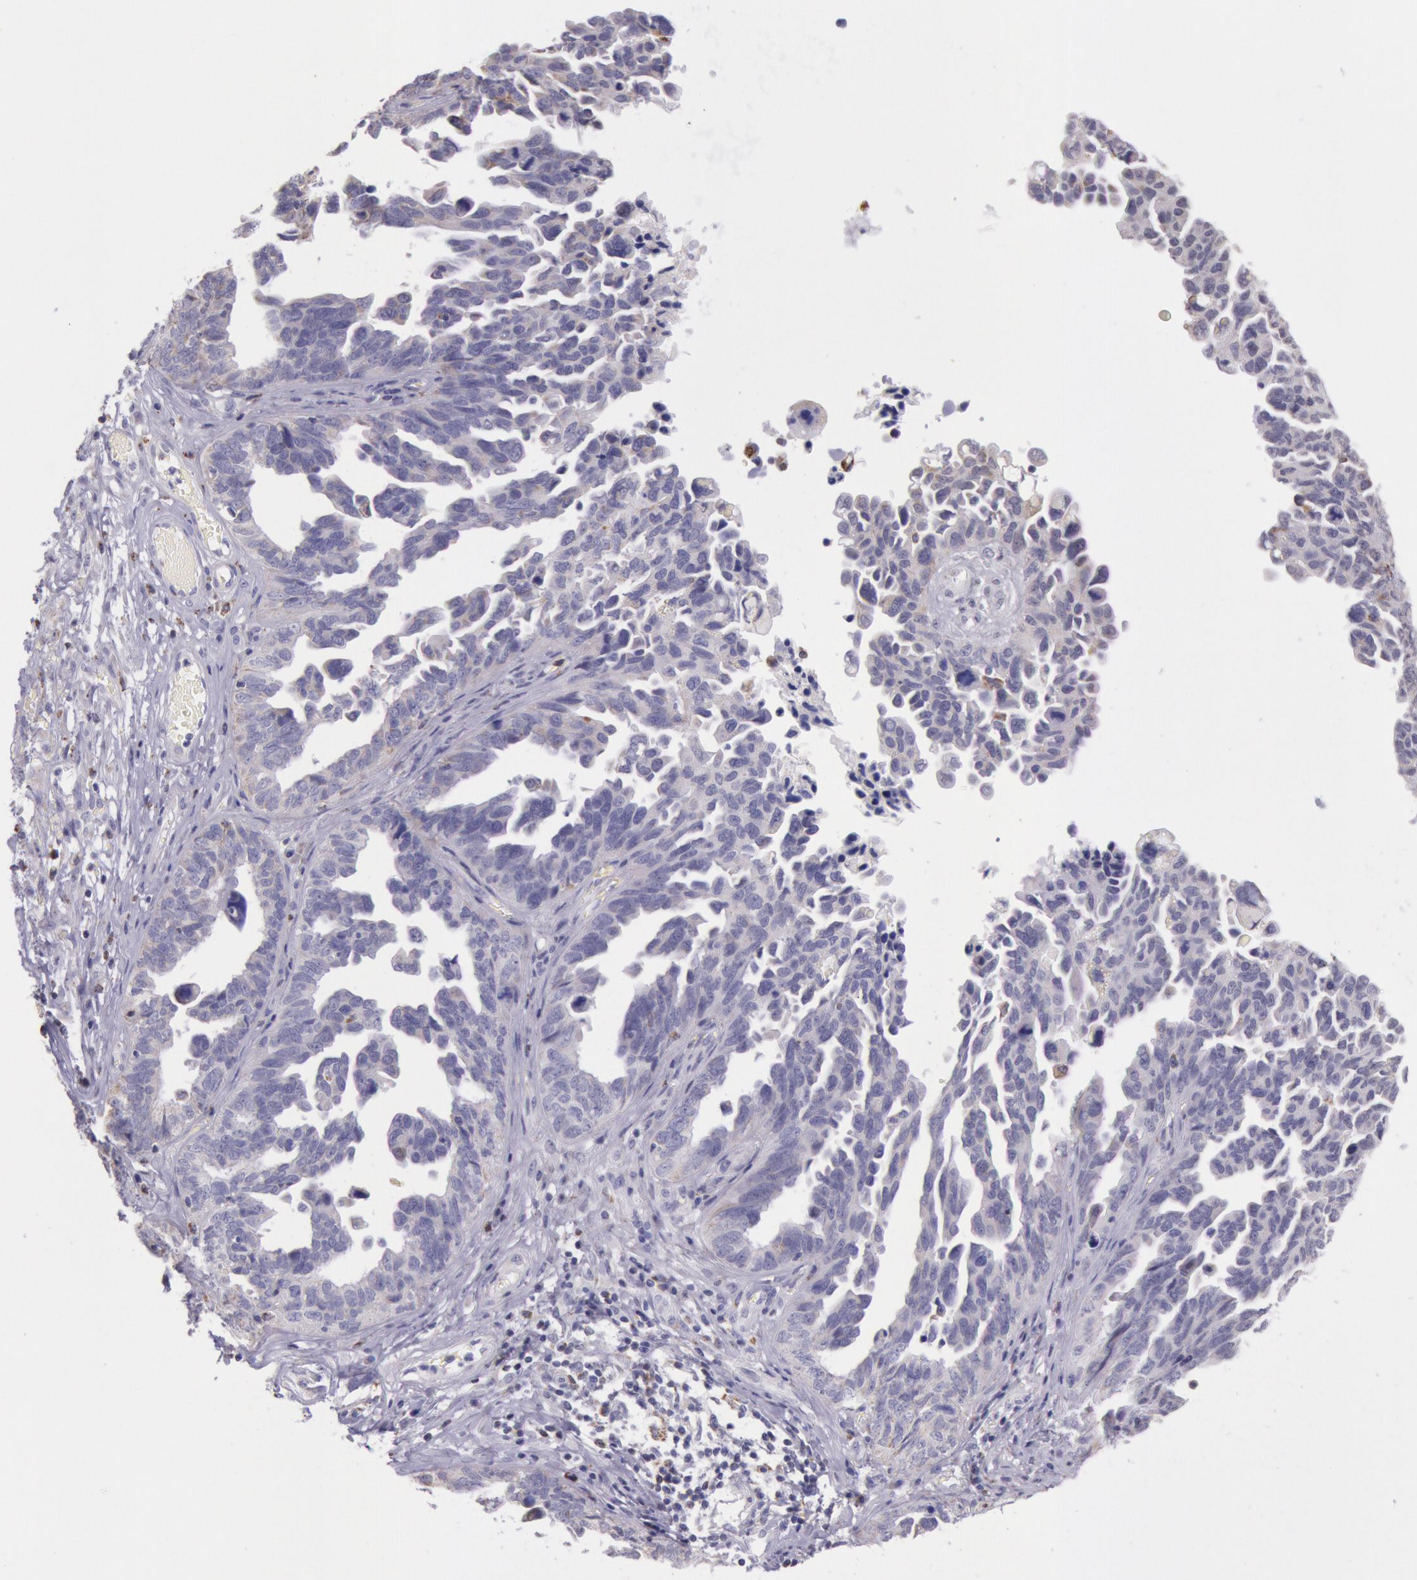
{"staining": {"intensity": "weak", "quantity": "25%-75%", "location": "cytoplasmic/membranous"}, "tissue": "ovarian cancer", "cell_type": "Tumor cells", "image_type": "cancer", "snomed": [{"axis": "morphology", "description": "Cystadenocarcinoma, serous, NOS"}, {"axis": "topography", "description": "Ovary"}], "caption": "A histopathology image of ovarian cancer (serous cystadenocarcinoma) stained for a protein demonstrates weak cytoplasmic/membranous brown staining in tumor cells.", "gene": "FRMD6", "patient": {"sex": "female", "age": 64}}